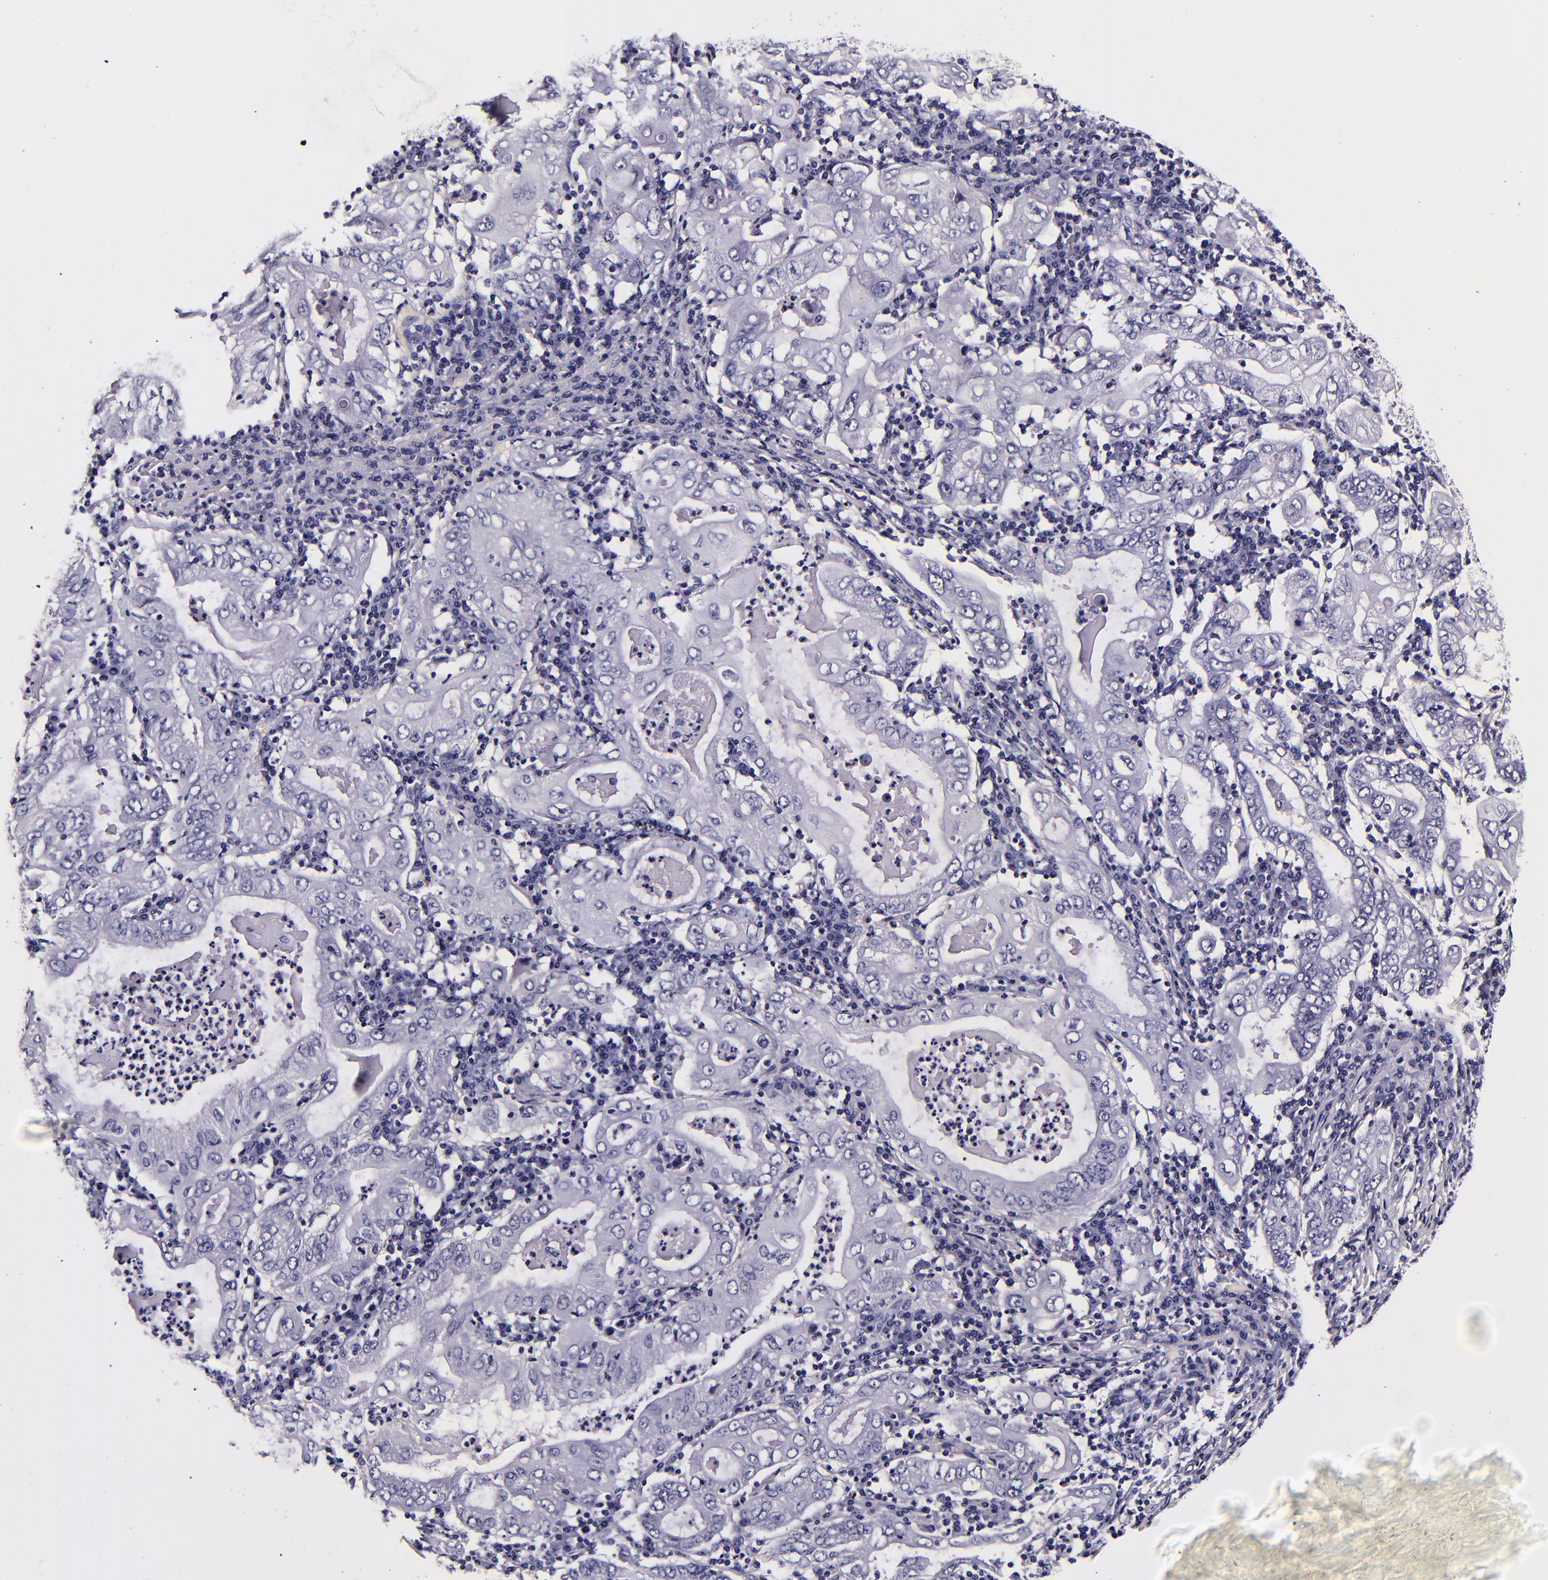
{"staining": {"intensity": "negative", "quantity": "none", "location": "none"}, "tissue": "stomach cancer", "cell_type": "Tumor cells", "image_type": "cancer", "snomed": [{"axis": "morphology", "description": "Normal tissue, NOS"}, {"axis": "morphology", "description": "Adenocarcinoma, NOS"}, {"axis": "topography", "description": "Esophagus"}, {"axis": "topography", "description": "Stomach, upper"}, {"axis": "topography", "description": "Peripheral nerve tissue"}], "caption": "The image shows no significant expression in tumor cells of stomach adenocarcinoma.", "gene": "FBN1", "patient": {"sex": "male", "age": 62}}